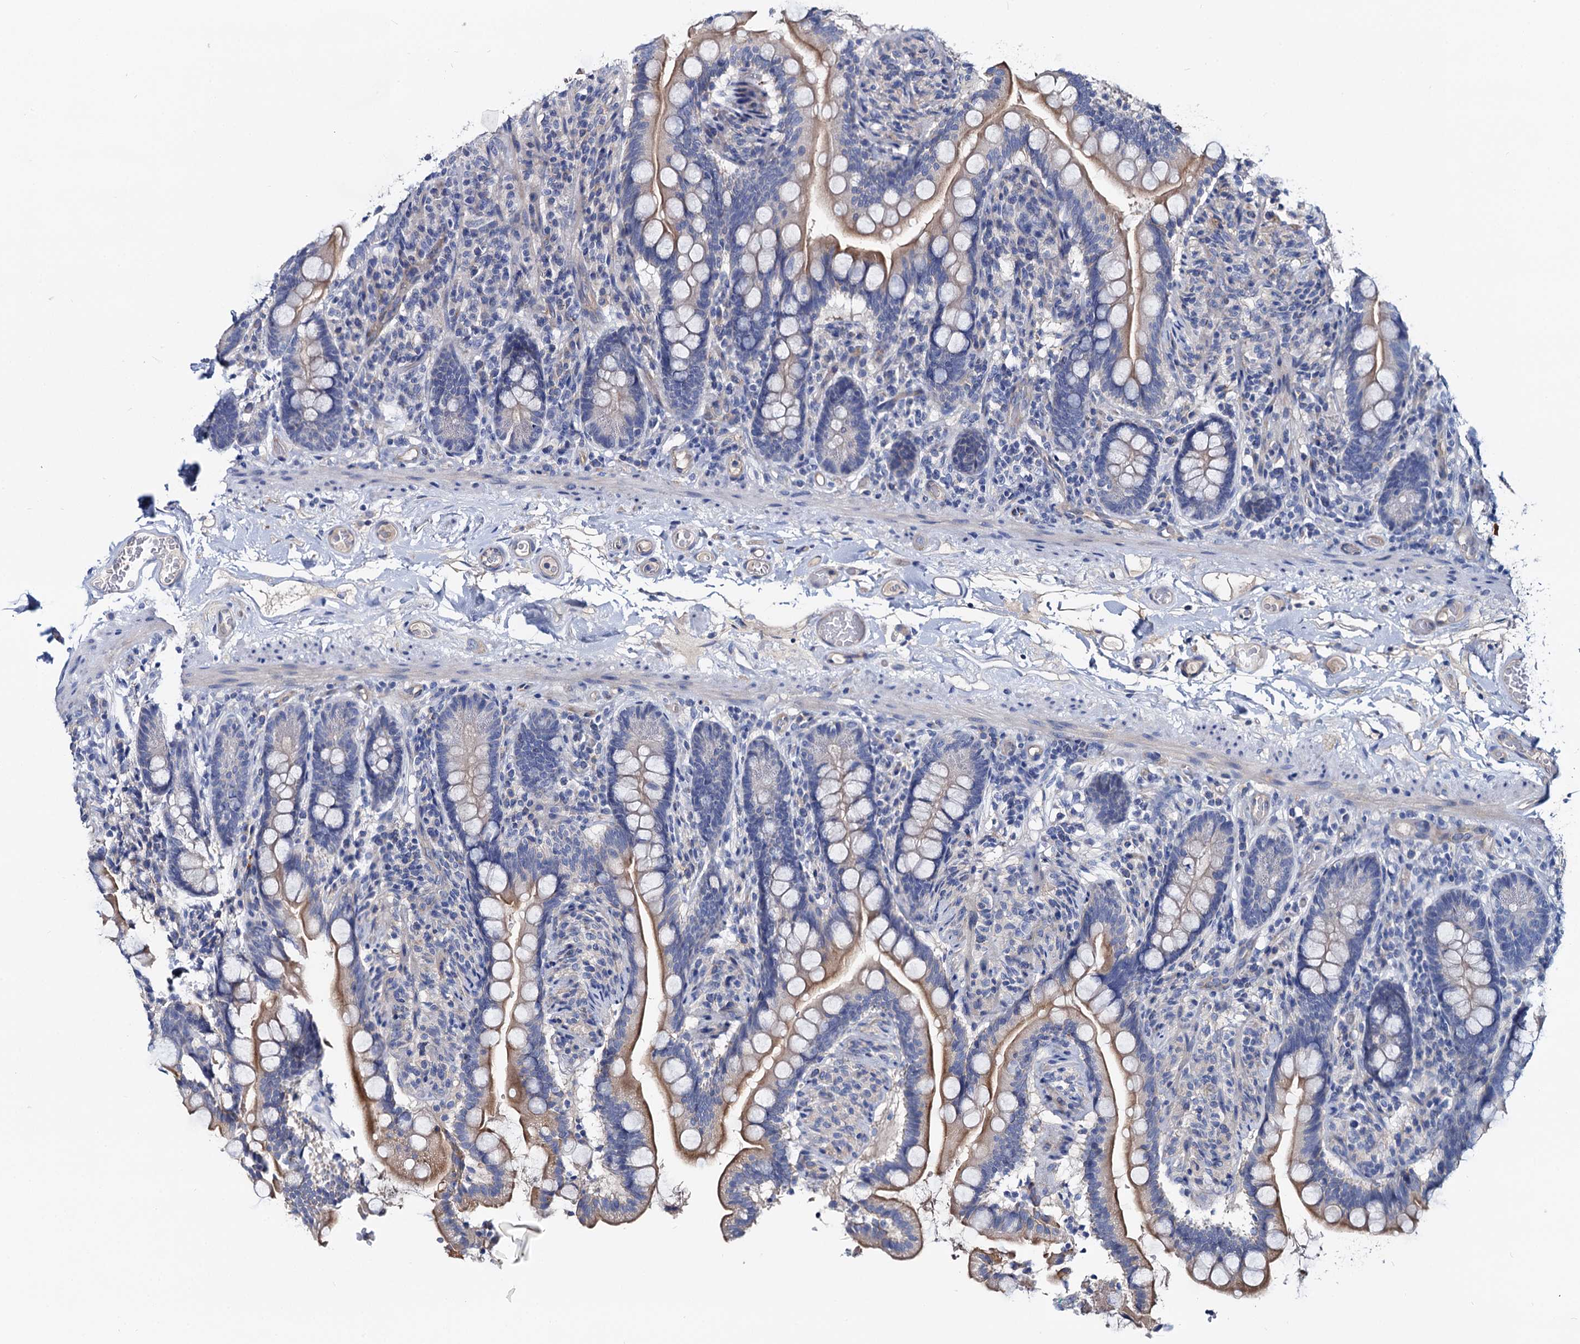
{"staining": {"intensity": "moderate", "quantity": "25%-75%", "location": "cytoplasmic/membranous"}, "tissue": "small intestine", "cell_type": "Glandular cells", "image_type": "normal", "snomed": [{"axis": "morphology", "description": "Normal tissue, NOS"}, {"axis": "topography", "description": "Small intestine"}], "caption": "Protein expression analysis of unremarkable human small intestine reveals moderate cytoplasmic/membranous staining in approximately 25%-75% of glandular cells. The staining is performed using DAB (3,3'-diaminobenzidine) brown chromogen to label protein expression. The nuclei are counter-stained blue using hematoxylin.", "gene": "DYDC2", "patient": {"sex": "female", "age": 64}}